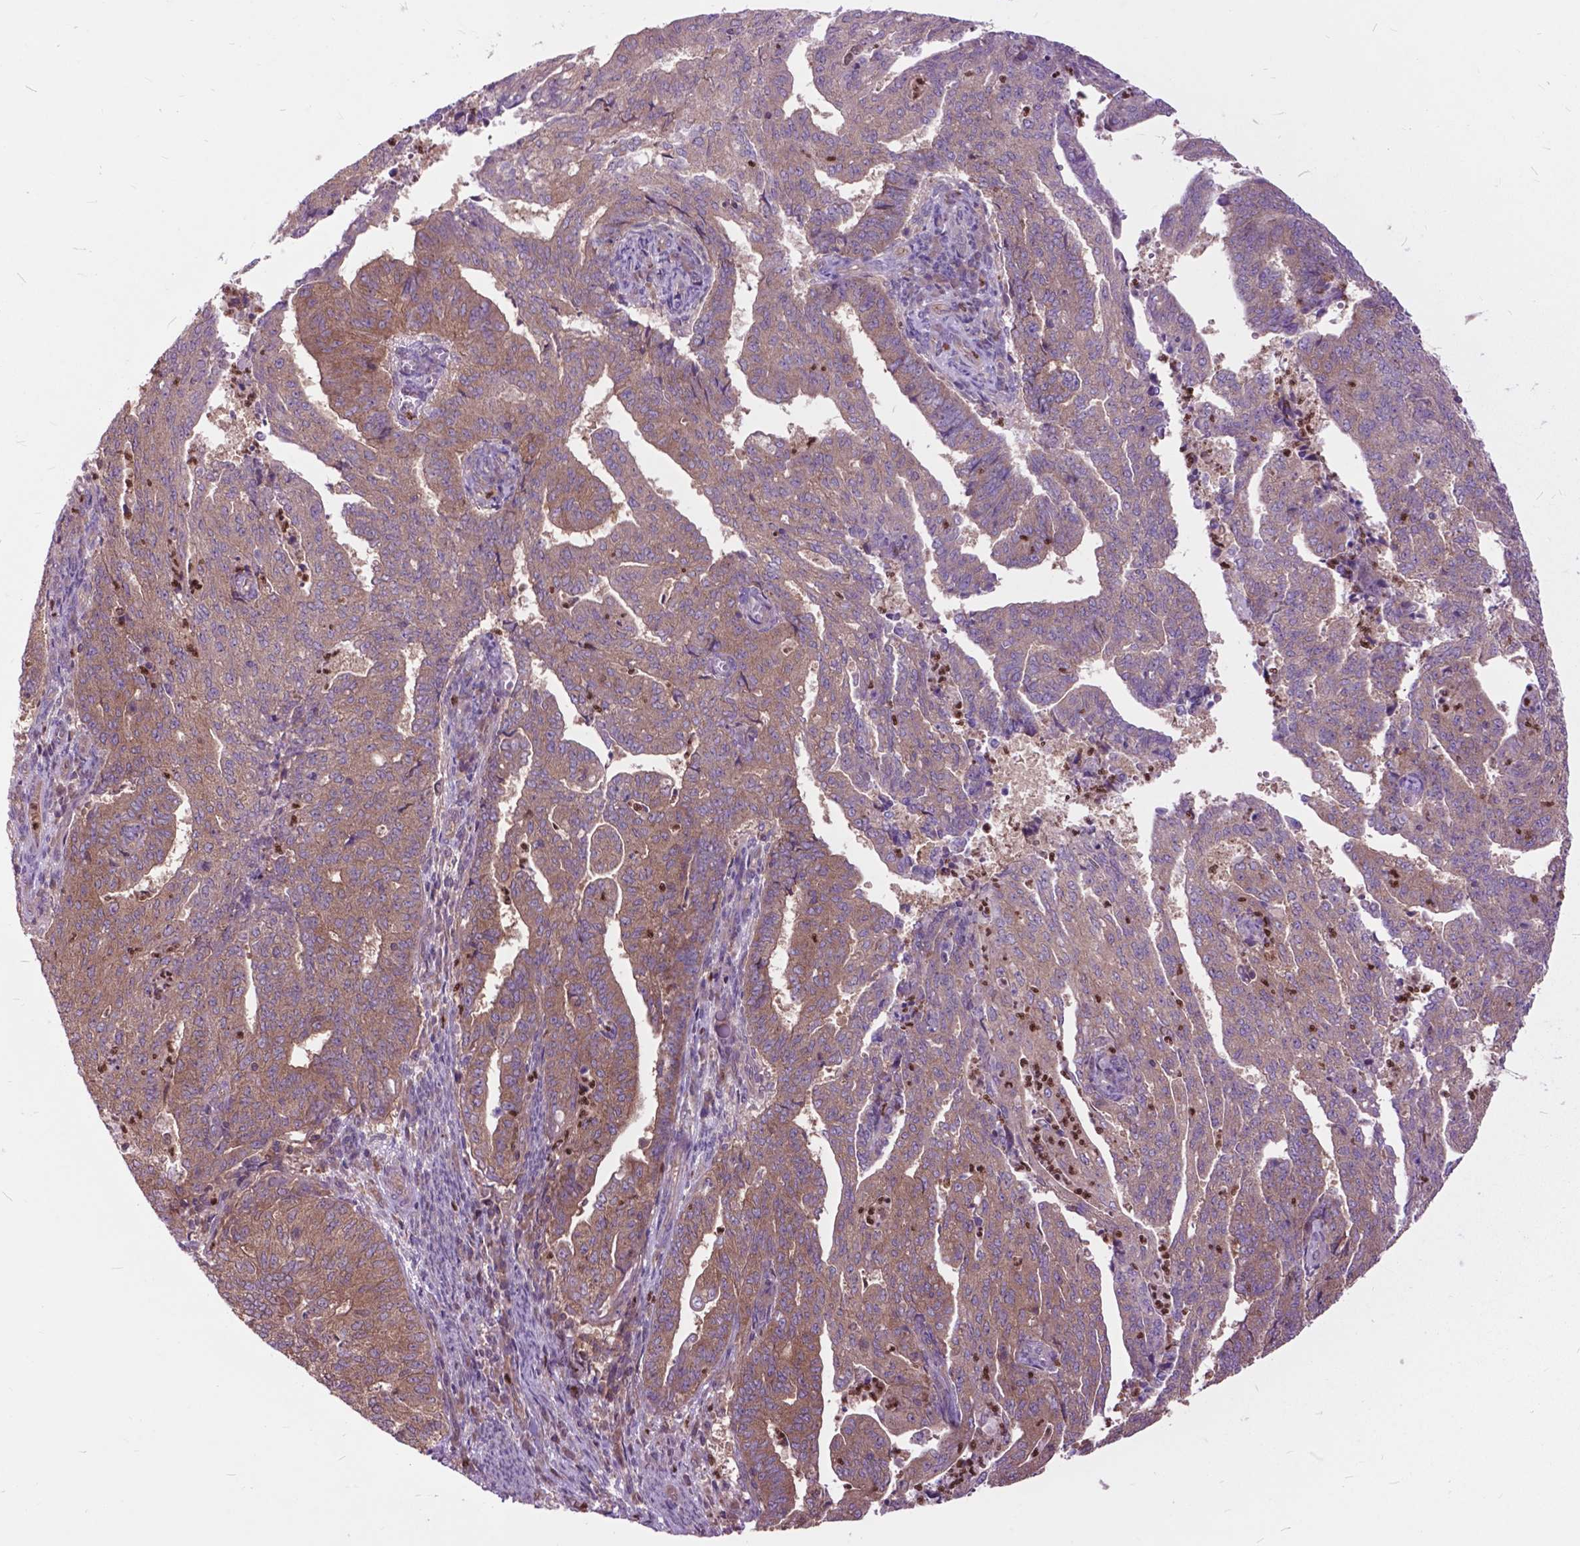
{"staining": {"intensity": "weak", "quantity": ">75%", "location": "cytoplasmic/membranous"}, "tissue": "endometrial cancer", "cell_type": "Tumor cells", "image_type": "cancer", "snomed": [{"axis": "morphology", "description": "Adenocarcinoma, NOS"}, {"axis": "topography", "description": "Endometrium"}], "caption": "IHC staining of adenocarcinoma (endometrial), which reveals low levels of weak cytoplasmic/membranous positivity in approximately >75% of tumor cells indicating weak cytoplasmic/membranous protein positivity. The staining was performed using DAB (3,3'-diaminobenzidine) (brown) for protein detection and nuclei were counterstained in hematoxylin (blue).", "gene": "ARAF", "patient": {"sex": "female", "age": 82}}